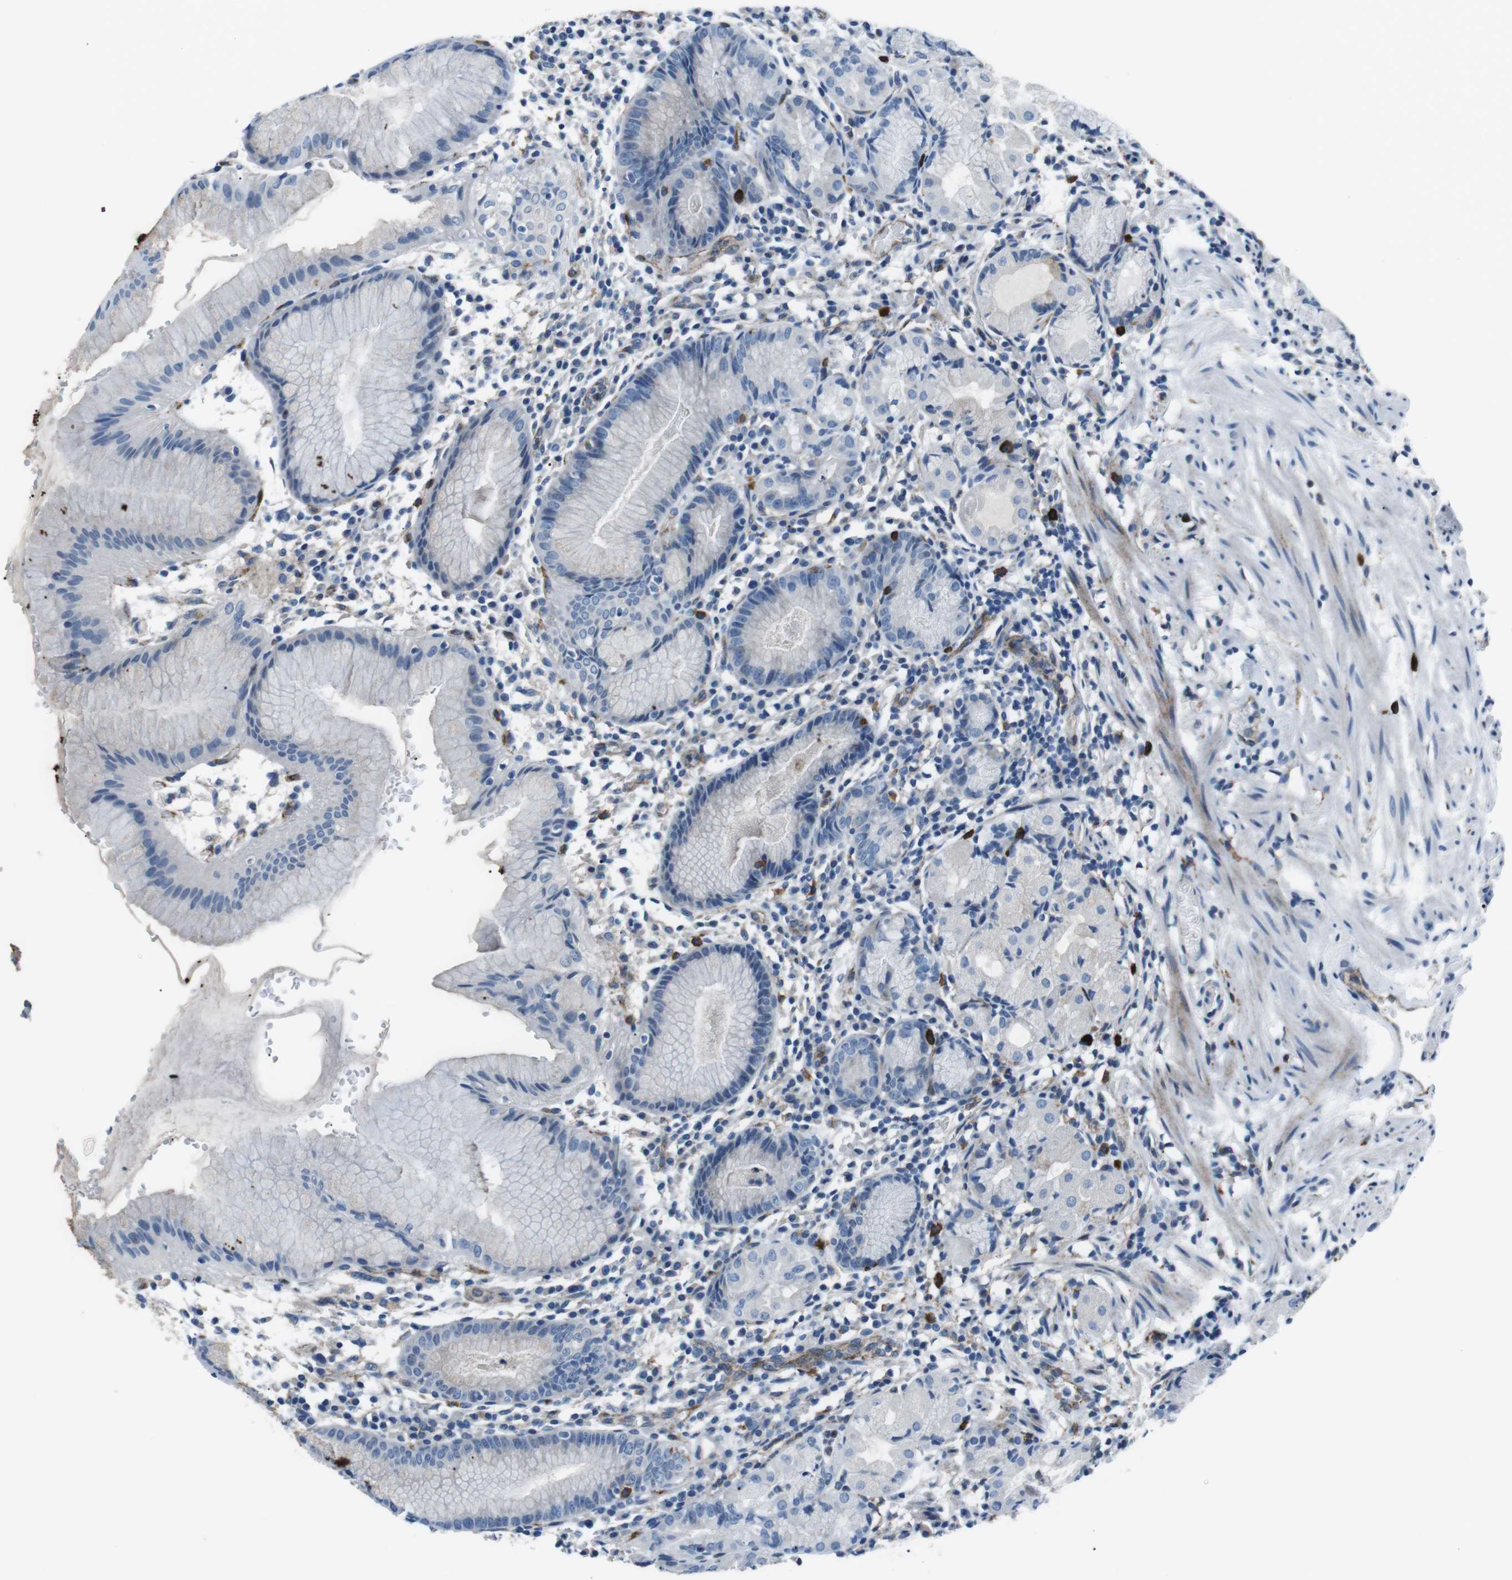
{"staining": {"intensity": "weak", "quantity": "<25%", "location": "cytoplasmic/membranous"}, "tissue": "stomach", "cell_type": "Glandular cells", "image_type": "normal", "snomed": [{"axis": "morphology", "description": "Normal tissue, NOS"}, {"axis": "topography", "description": "Stomach"}, {"axis": "topography", "description": "Stomach, lower"}], "caption": "Protein analysis of normal stomach reveals no significant positivity in glandular cells. Nuclei are stained in blue.", "gene": "CSF2RA", "patient": {"sex": "female", "age": 75}}